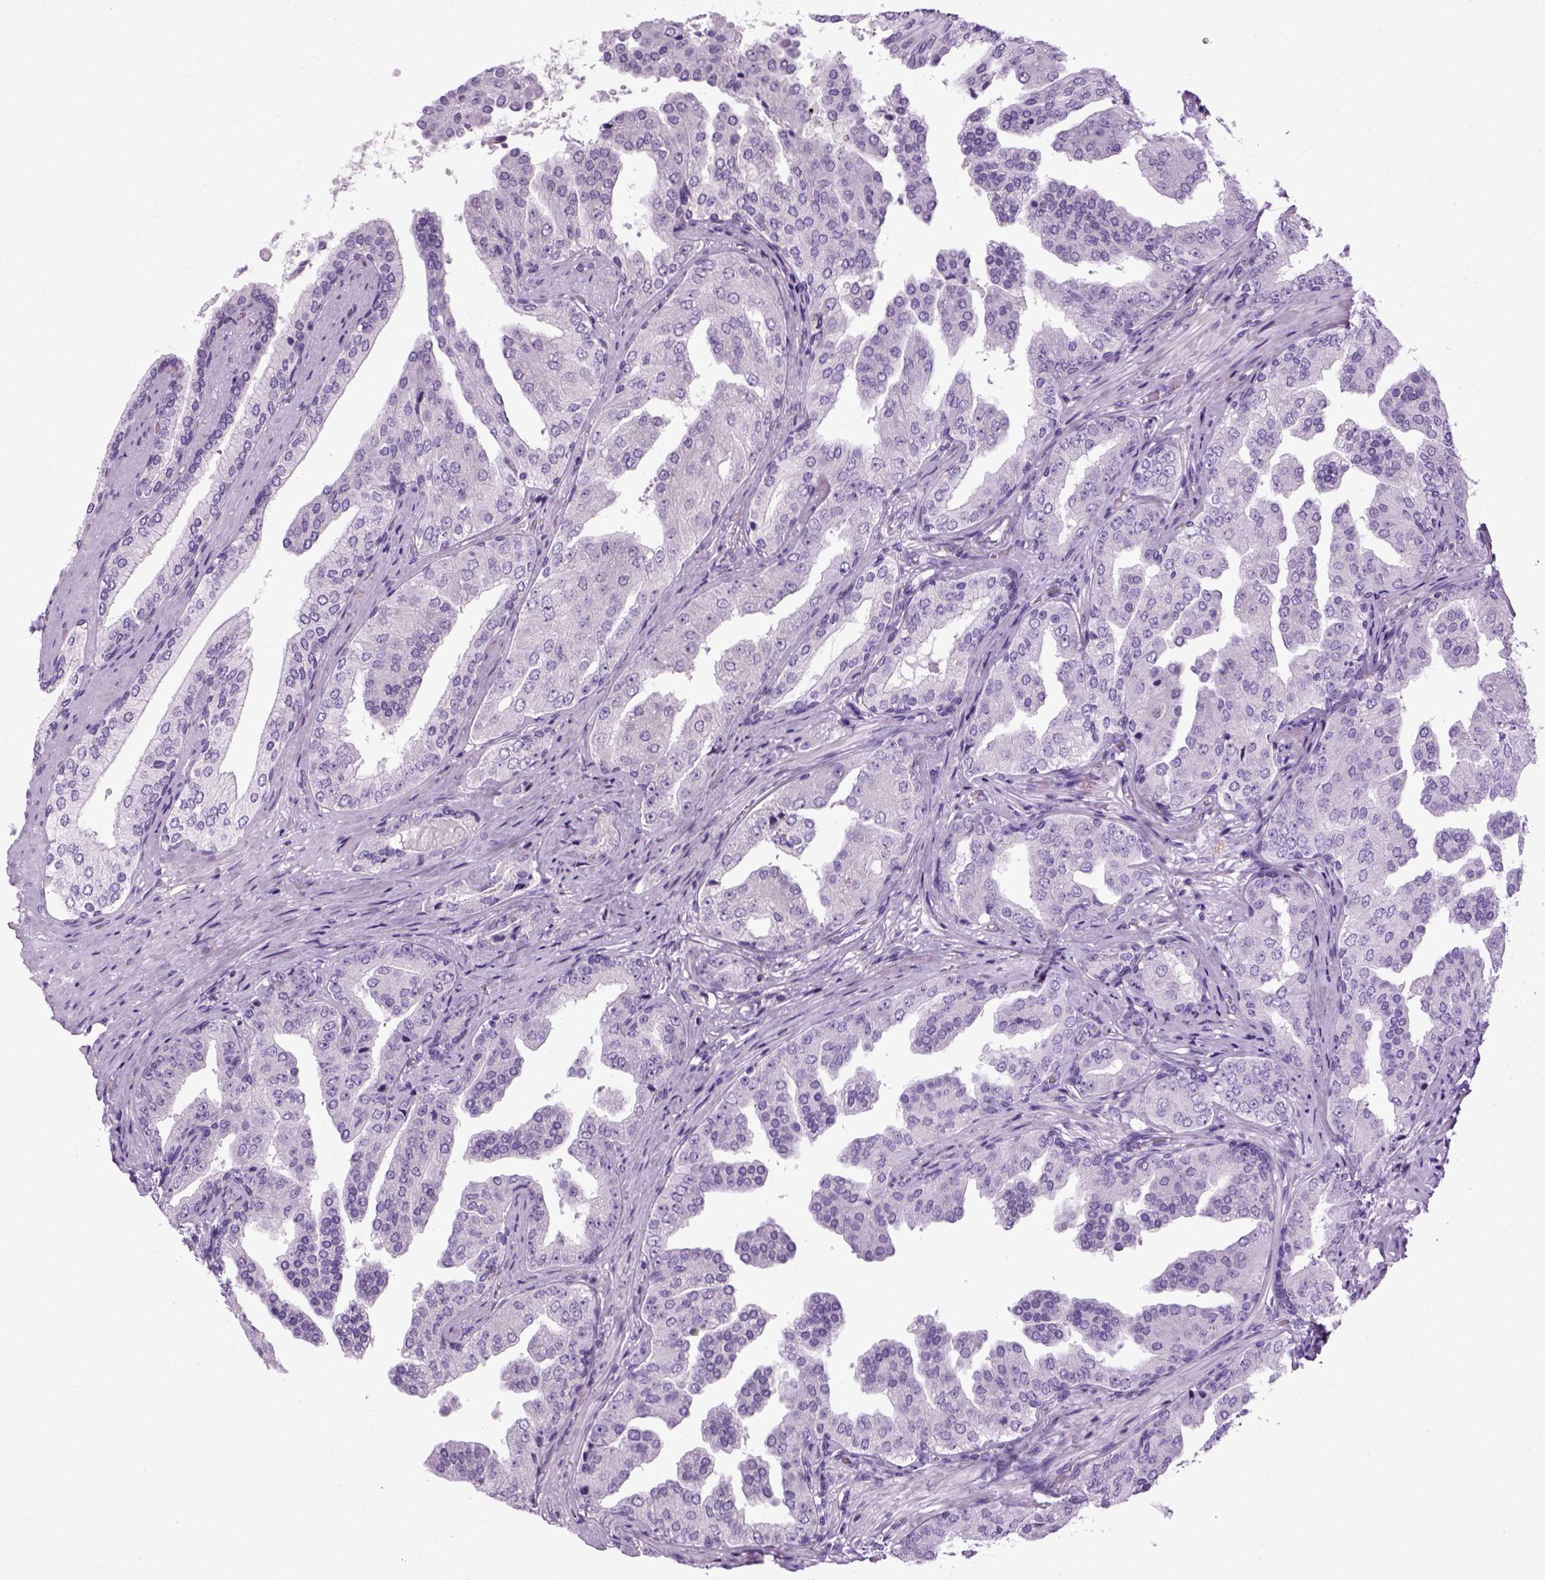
{"staining": {"intensity": "negative", "quantity": "none", "location": "none"}, "tissue": "prostate cancer", "cell_type": "Tumor cells", "image_type": "cancer", "snomed": [{"axis": "morphology", "description": "Adenocarcinoma, Low grade"}, {"axis": "topography", "description": "Prostate and seminal vesicle, NOS"}], "caption": "Protein analysis of prostate cancer (adenocarcinoma (low-grade)) exhibits no significant expression in tumor cells.", "gene": "HMCN2", "patient": {"sex": "male", "age": 61}}